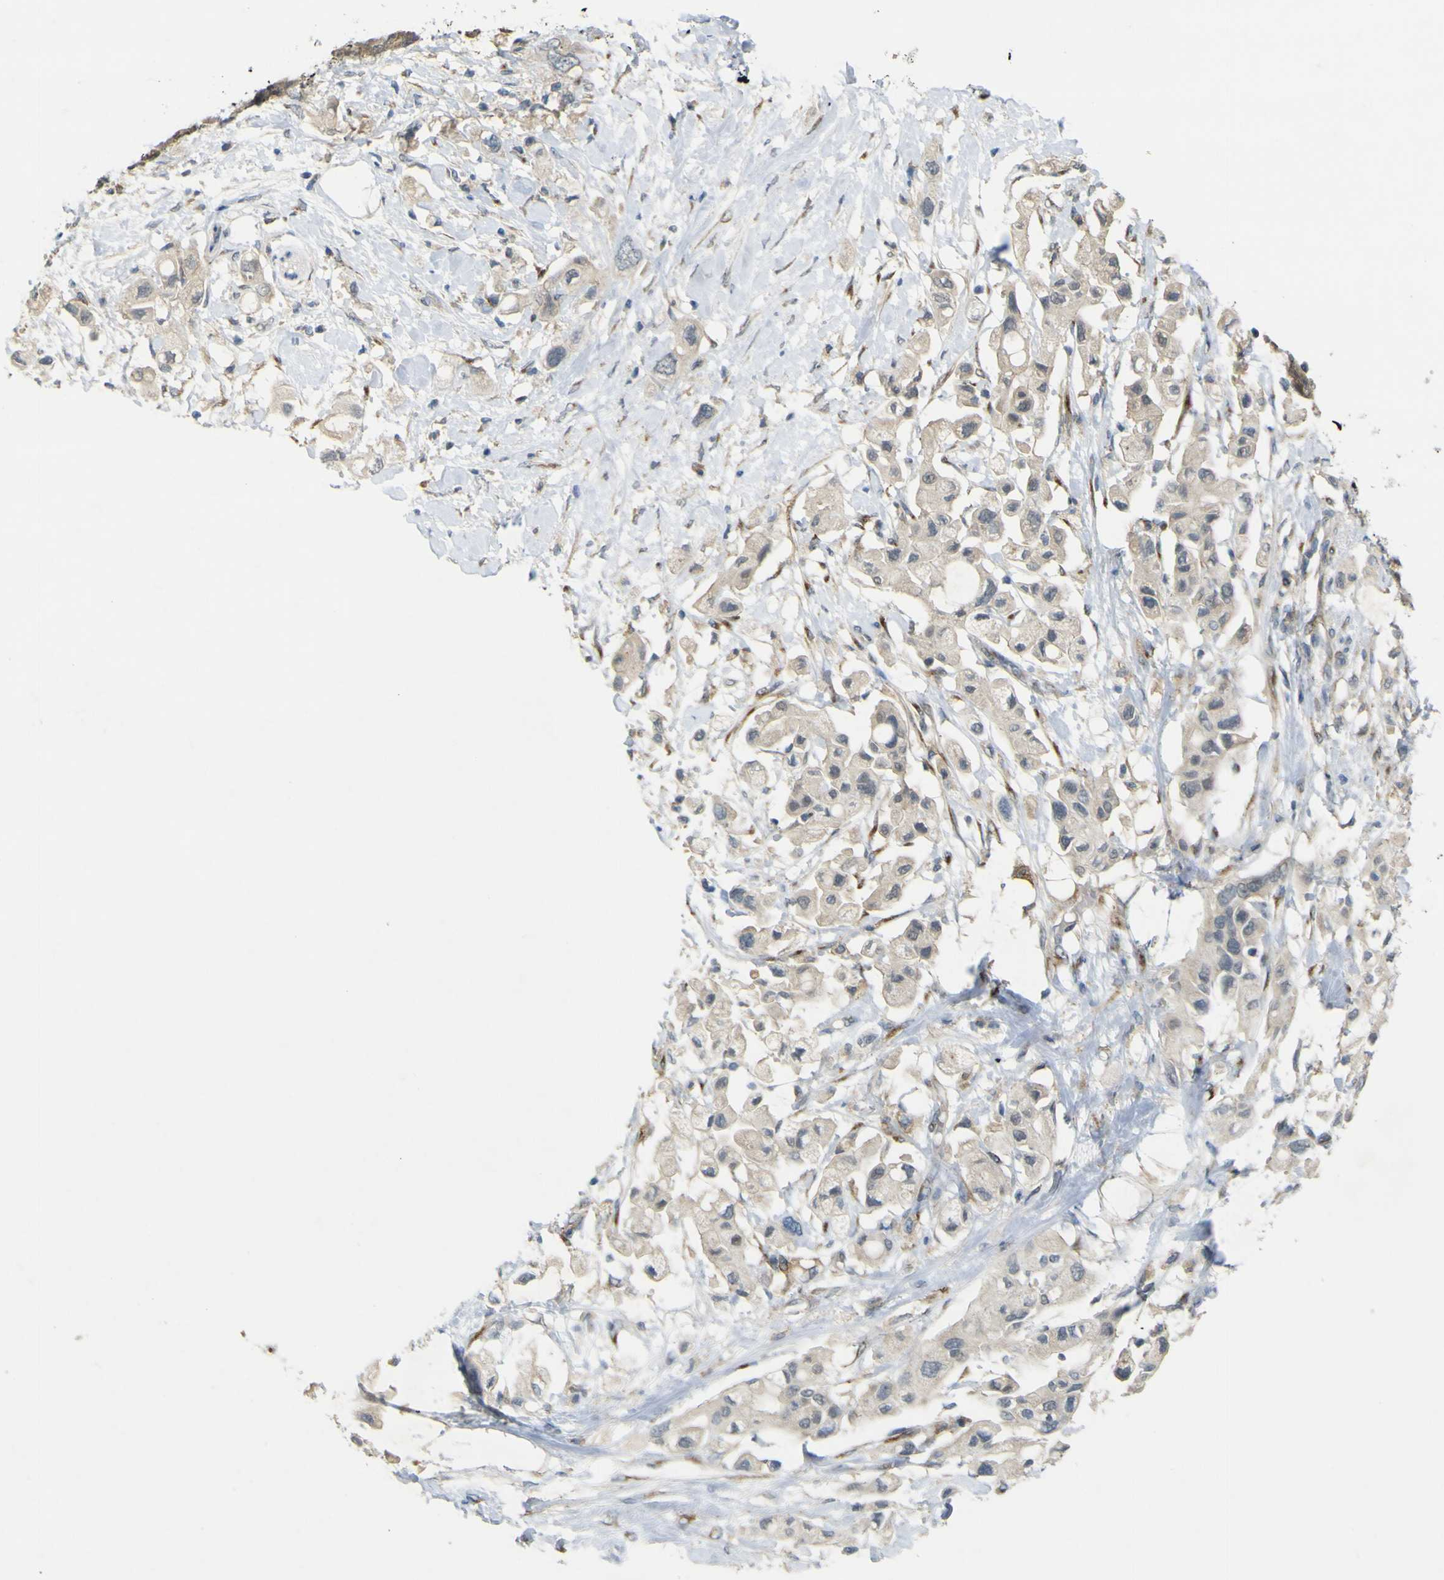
{"staining": {"intensity": "negative", "quantity": "none", "location": "none"}, "tissue": "pancreatic cancer", "cell_type": "Tumor cells", "image_type": "cancer", "snomed": [{"axis": "morphology", "description": "Adenocarcinoma, NOS"}, {"axis": "topography", "description": "Pancreas"}], "caption": "Tumor cells are negative for brown protein staining in pancreatic cancer (adenocarcinoma). (Stains: DAB (3,3'-diaminobenzidine) immunohistochemistry with hematoxylin counter stain, Microscopy: brightfield microscopy at high magnification).", "gene": "IGF2R", "patient": {"sex": "female", "age": 56}}